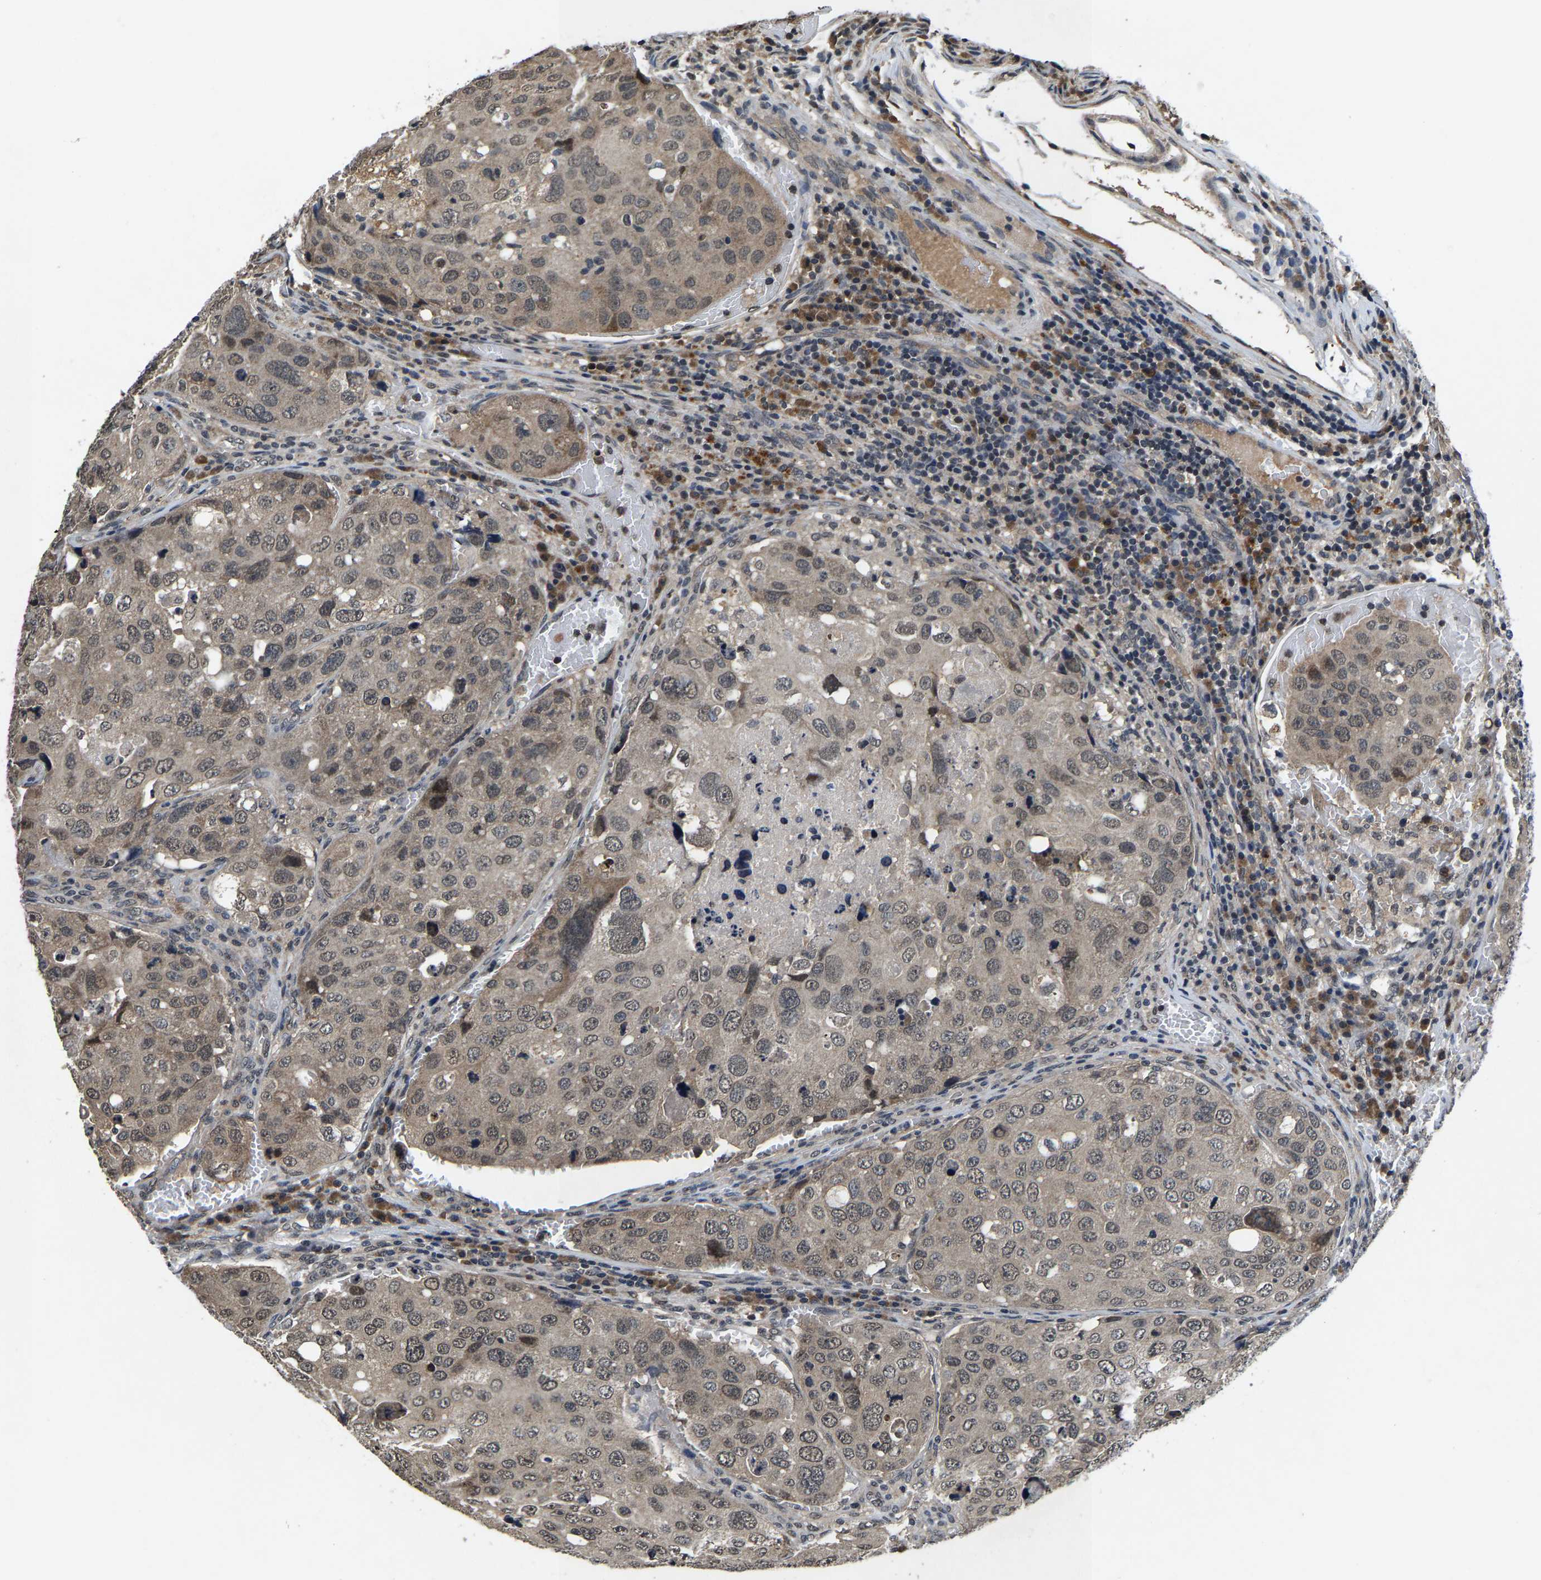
{"staining": {"intensity": "weak", "quantity": ">75%", "location": "cytoplasmic/membranous,nuclear"}, "tissue": "urothelial cancer", "cell_type": "Tumor cells", "image_type": "cancer", "snomed": [{"axis": "morphology", "description": "Urothelial carcinoma, High grade"}, {"axis": "topography", "description": "Lymph node"}, {"axis": "topography", "description": "Urinary bladder"}], "caption": "Urothelial carcinoma (high-grade) stained for a protein displays weak cytoplasmic/membranous and nuclear positivity in tumor cells.", "gene": "HUWE1", "patient": {"sex": "male", "age": 51}}